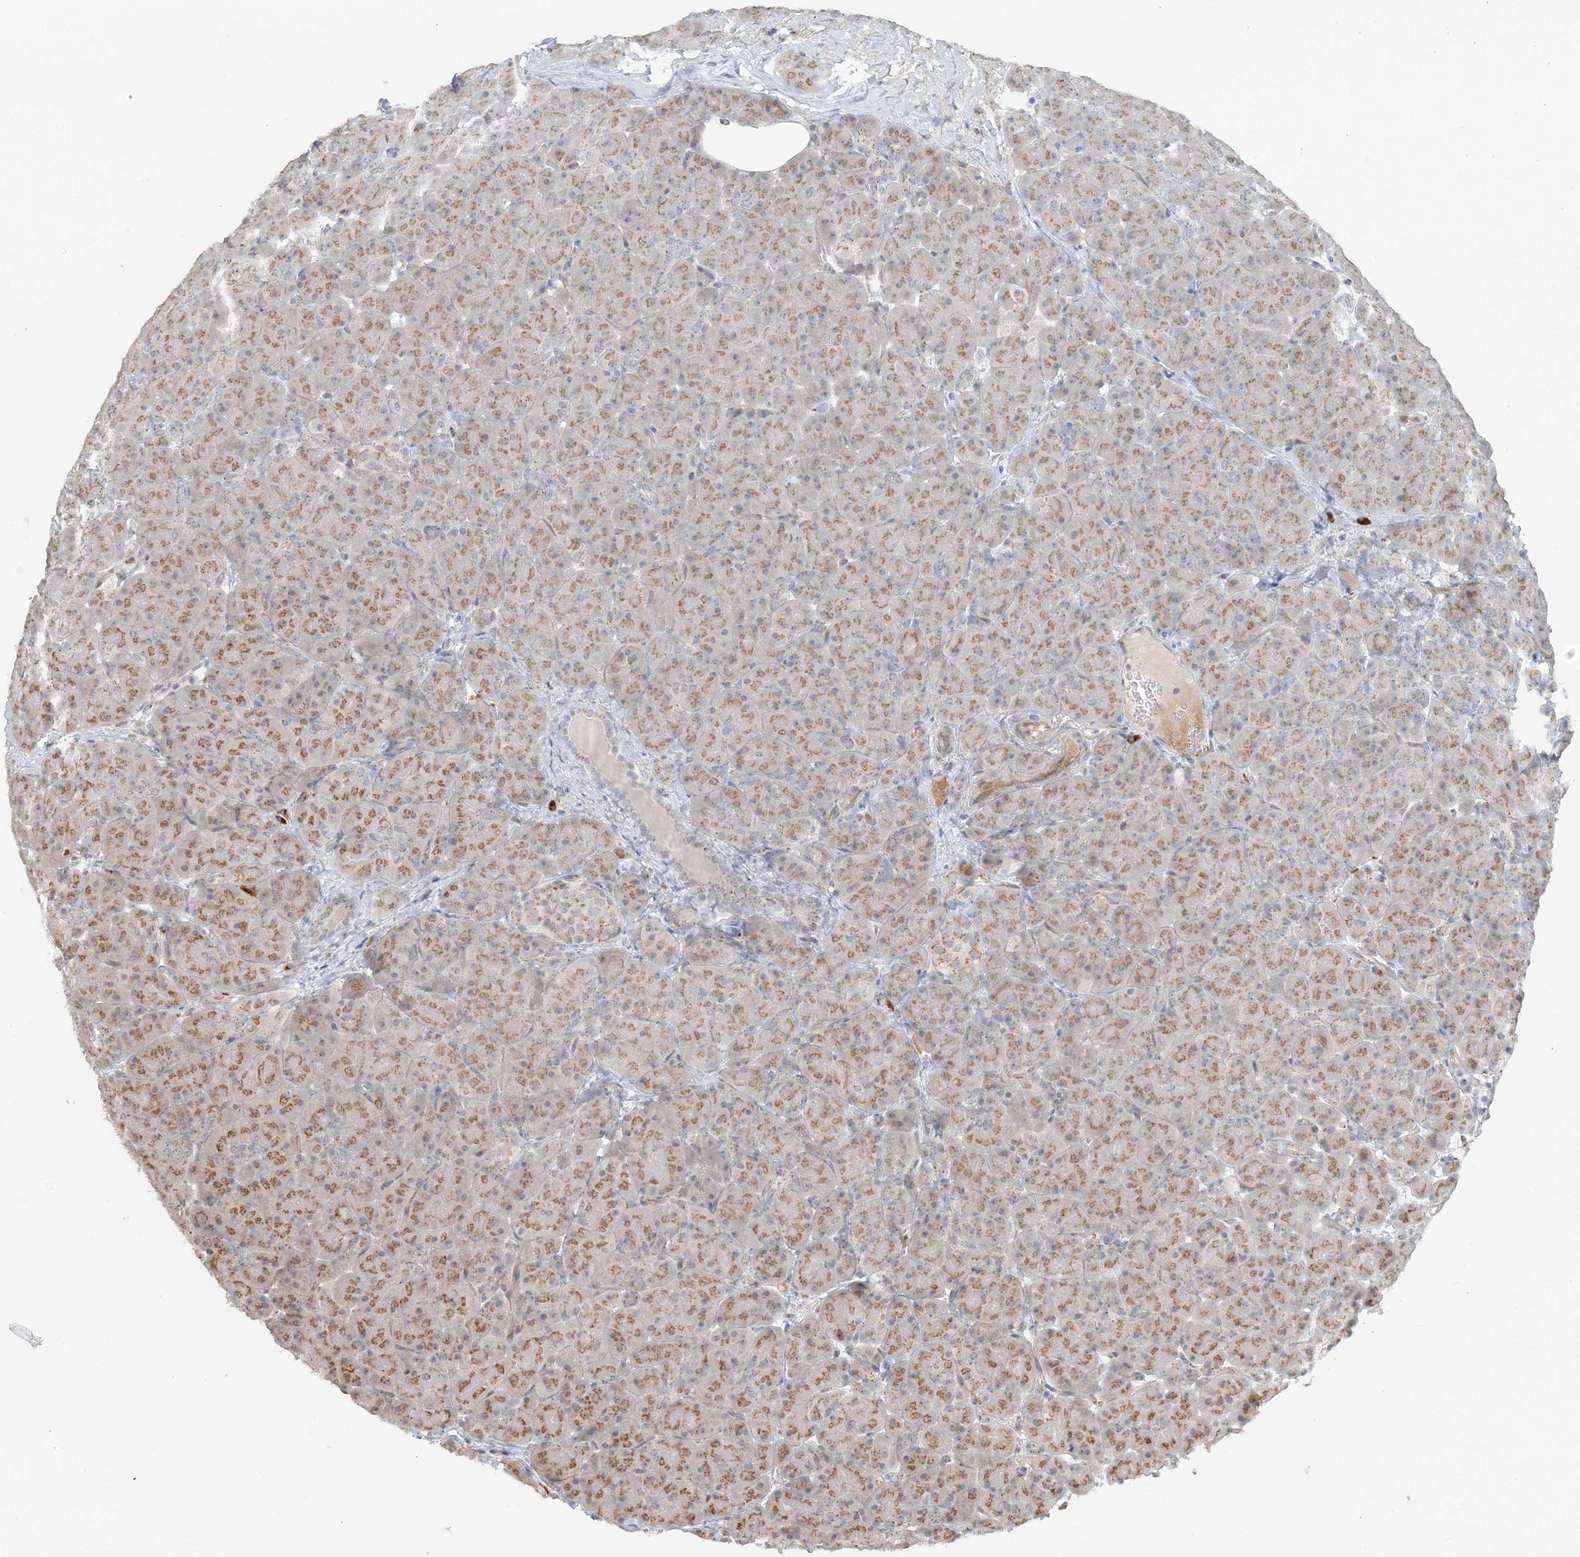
{"staining": {"intensity": "moderate", "quantity": ">75%", "location": "cytoplasmic/membranous"}, "tissue": "pancreas", "cell_type": "Exocrine glandular cells", "image_type": "normal", "snomed": [{"axis": "morphology", "description": "Normal tissue, NOS"}, {"axis": "topography", "description": "Pancreas"}], "caption": "IHC staining of normal pancreas, which displays medium levels of moderate cytoplasmic/membranous expression in approximately >75% of exocrine glandular cells indicating moderate cytoplasmic/membranous protein staining. The staining was performed using DAB (brown) for protein detection and nuclei were counterstained in hematoxylin (blue).", "gene": "ZCCHC4", "patient": {"sex": "male", "age": 66}}